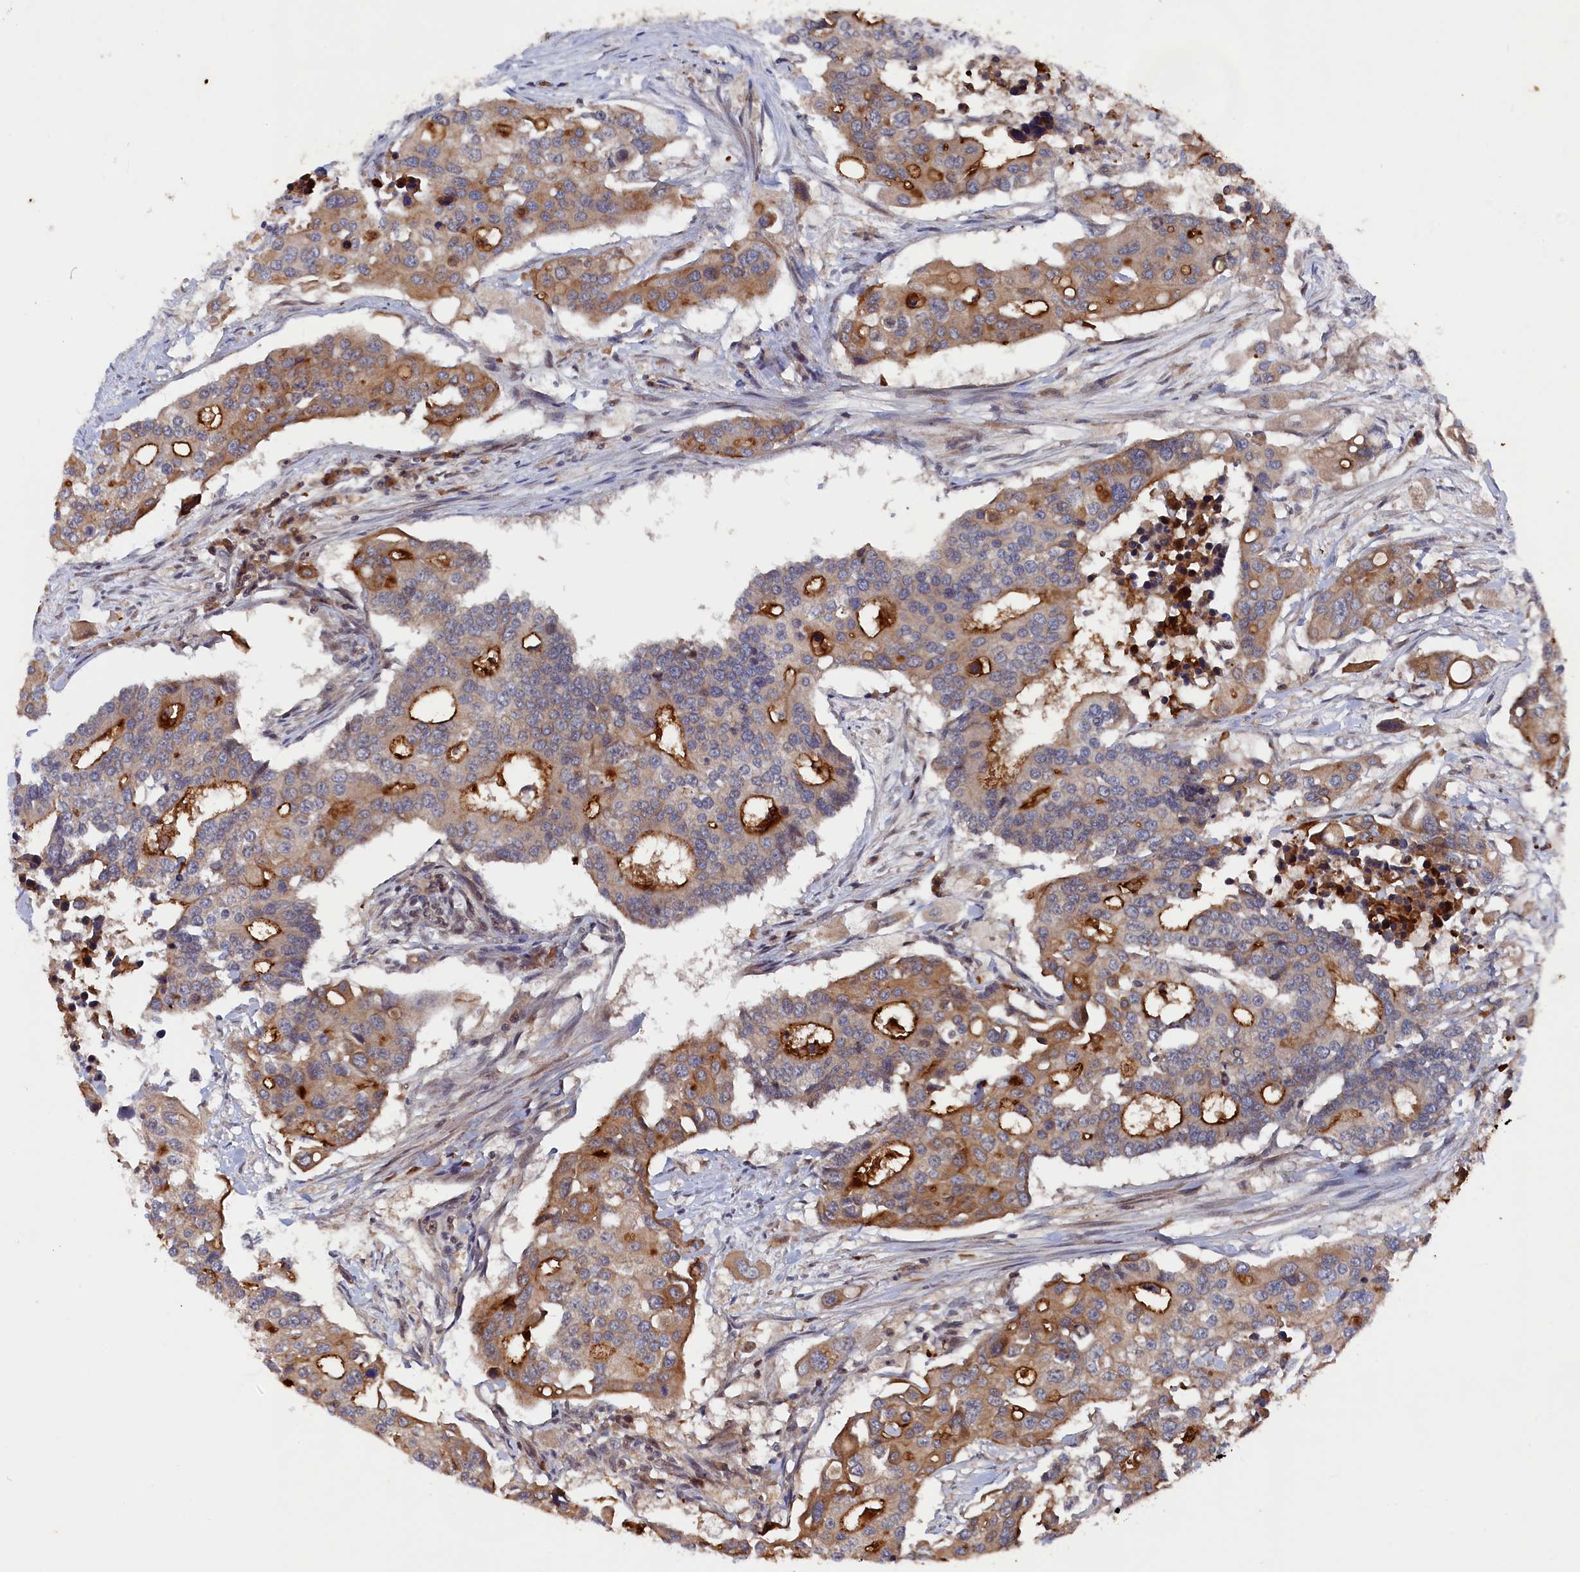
{"staining": {"intensity": "moderate", "quantity": ">75%", "location": "cytoplasmic/membranous"}, "tissue": "colorectal cancer", "cell_type": "Tumor cells", "image_type": "cancer", "snomed": [{"axis": "morphology", "description": "Adenocarcinoma, NOS"}, {"axis": "topography", "description": "Colon"}], "caption": "Protein positivity by immunohistochemistry exhibits moderate cytoplasmic/membranous staining in about >75% of tumor cells in adenocarcinoma (colorectal). (IHC, brightfield microscopy, high magnification).", "gene": "TMC5", "patient": {"sex": "male", "age": 77}}